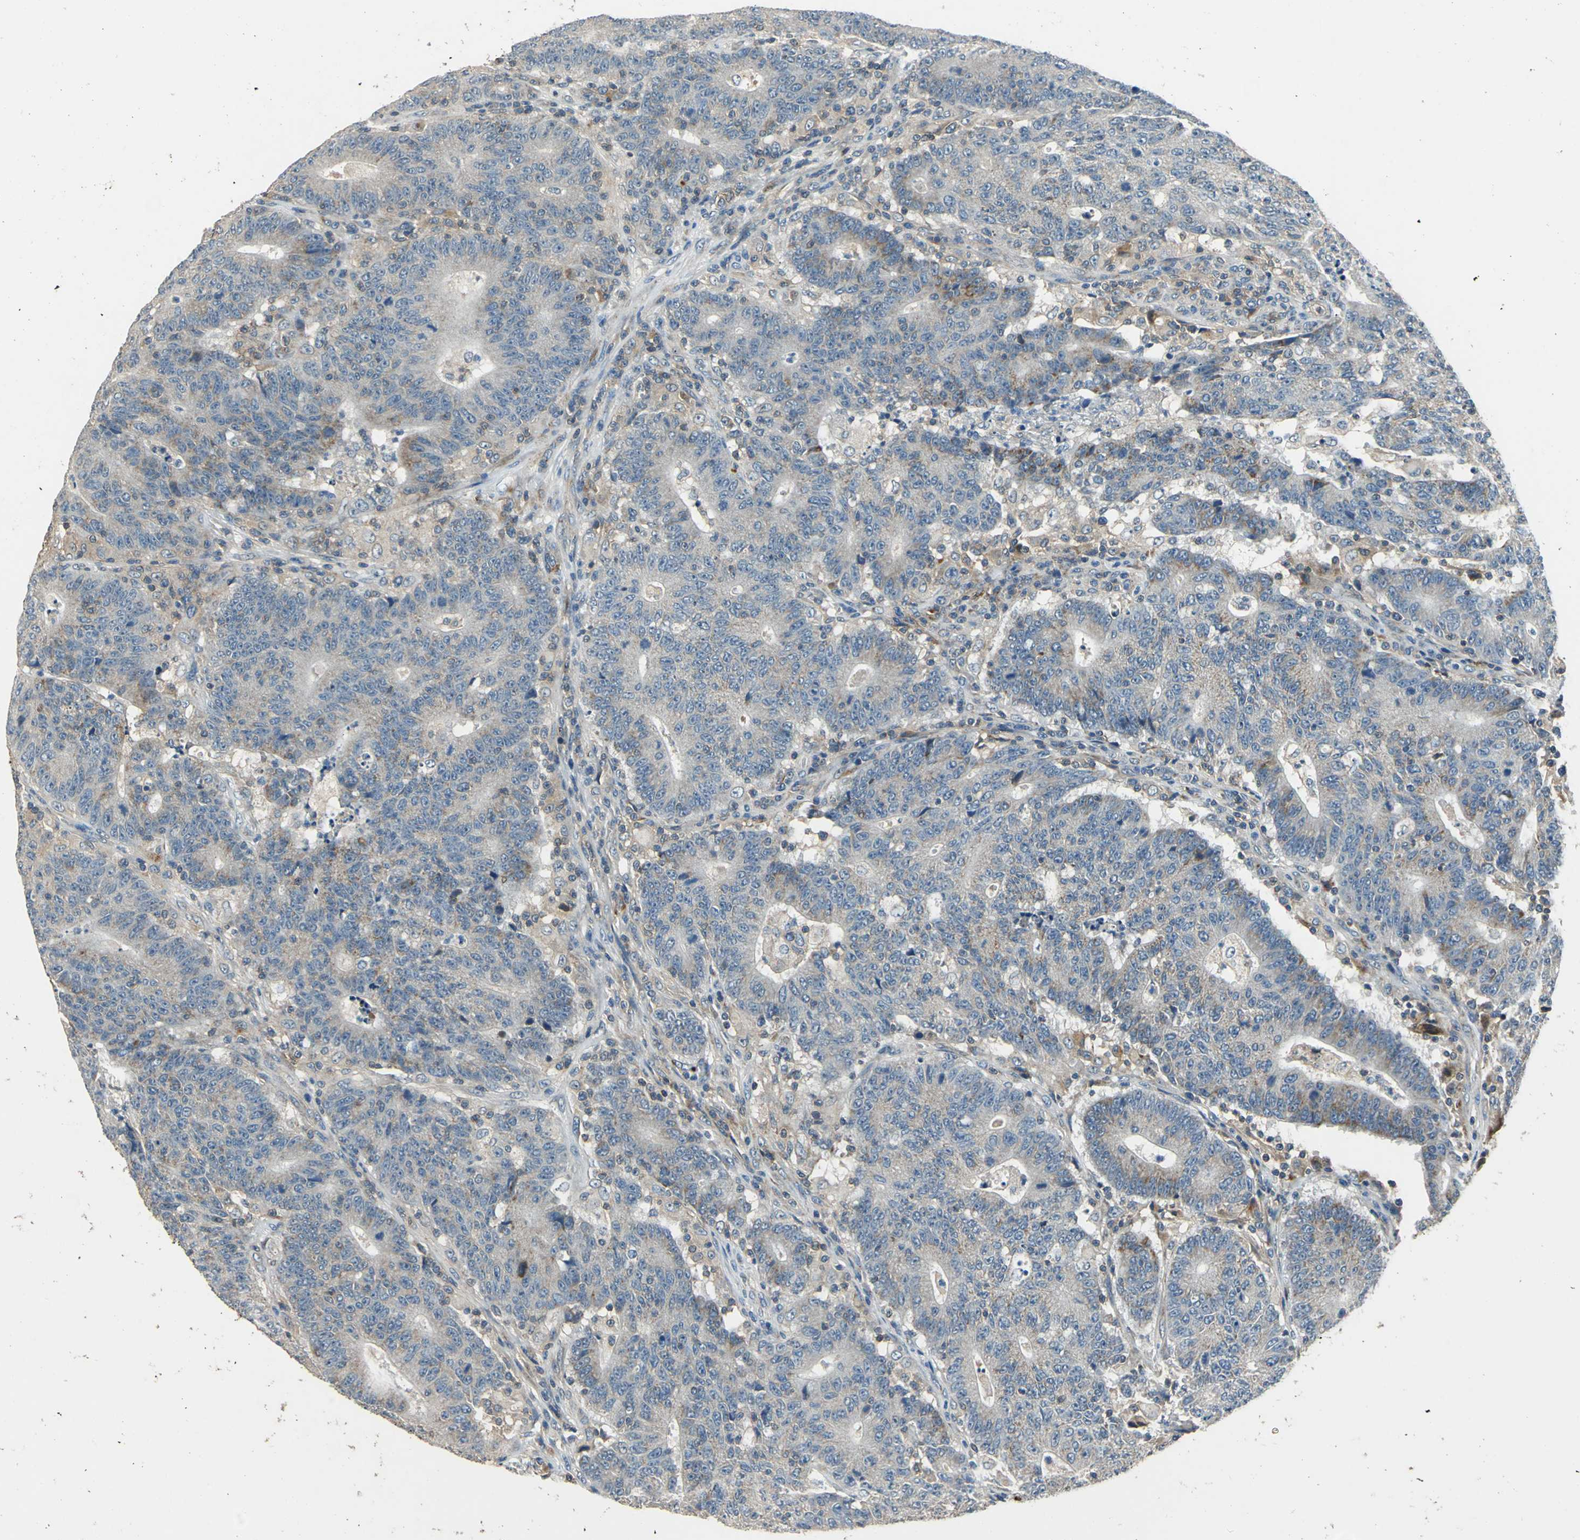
{"staining": {"intensity": "weak", "quantity": ">75%", "location": "cytoplasmic/membranous"}, "tissue": "colorectal cancer", "cell_type": "Tumor cells", "image_type": "cancer", "snomed": [{"axis": "morphology", "description": "Normal tissue, NOS"}, {"axis": "morphology", "description": "Adenocarcinoma, NOS"}, {"axis": "topography", "description": "Colon"}], "caption": "An image showing weak cytoplasmic/membranous positivity in approximately >75% of tumor cells in colorectal cancer, as visualized by brown immunohistochemical staining.", "gene": "SLC19A2", "patient": {"sex": "female", "age": 75}}